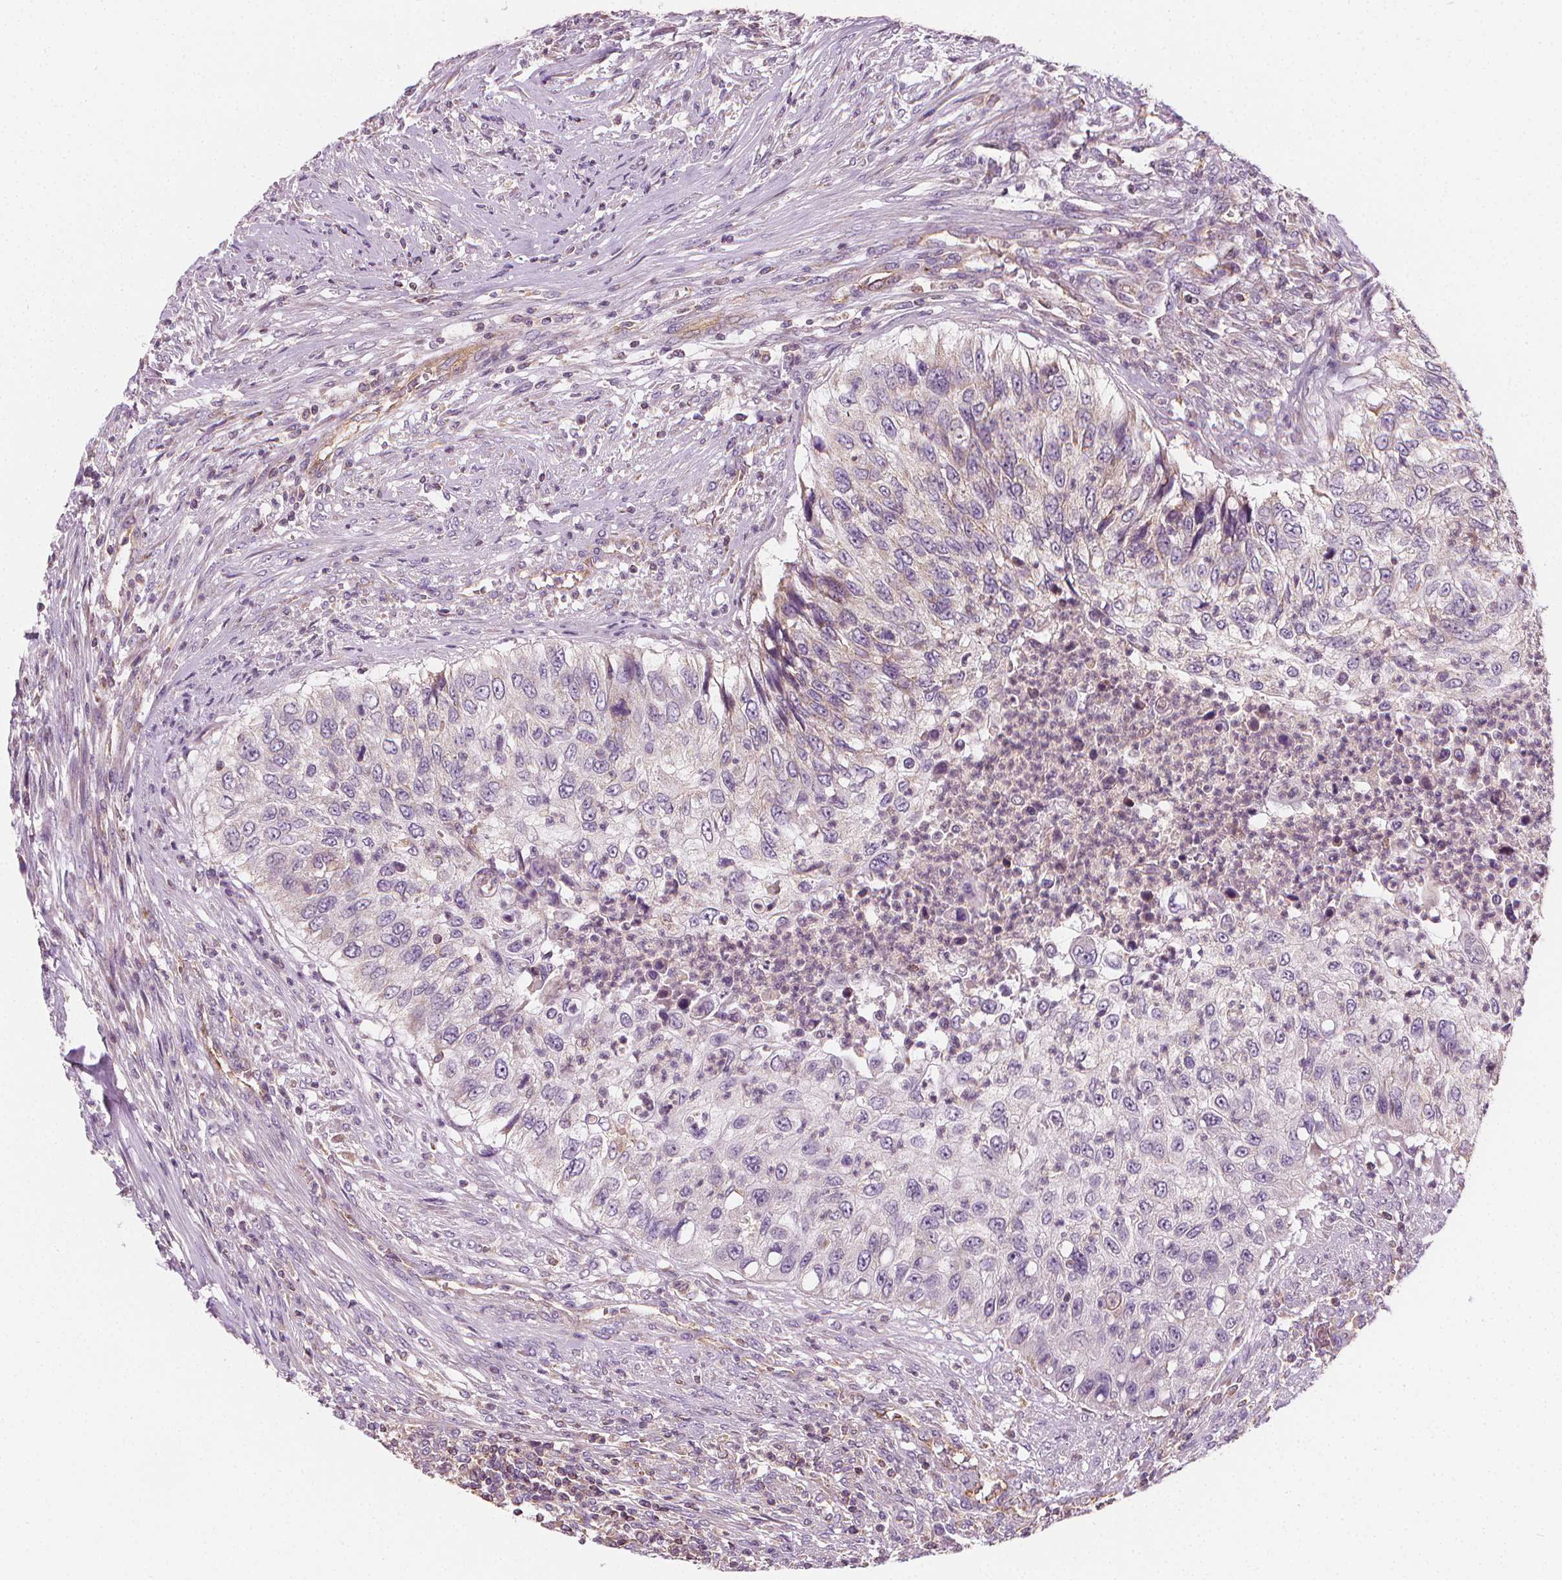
{"staining": {"intensity": "negative", "quantity": "none", "location": "none"}, "tissue": "urothelial cancer", "cell_type": "Tumor cells", "image_type": "cancer", "snomed": [{"axis": "morphology", "description": "Urothelial carcinoma, High grade"}, {"axis": "topography", "description": "Urinary bladder"}], "caption": "This is an immunohistochemistry photomicrograph of human urothelial cancer. There is no expression in tumor cells.", "gene": "RAB20", "patient": {"sex": "female", "age": 60}}